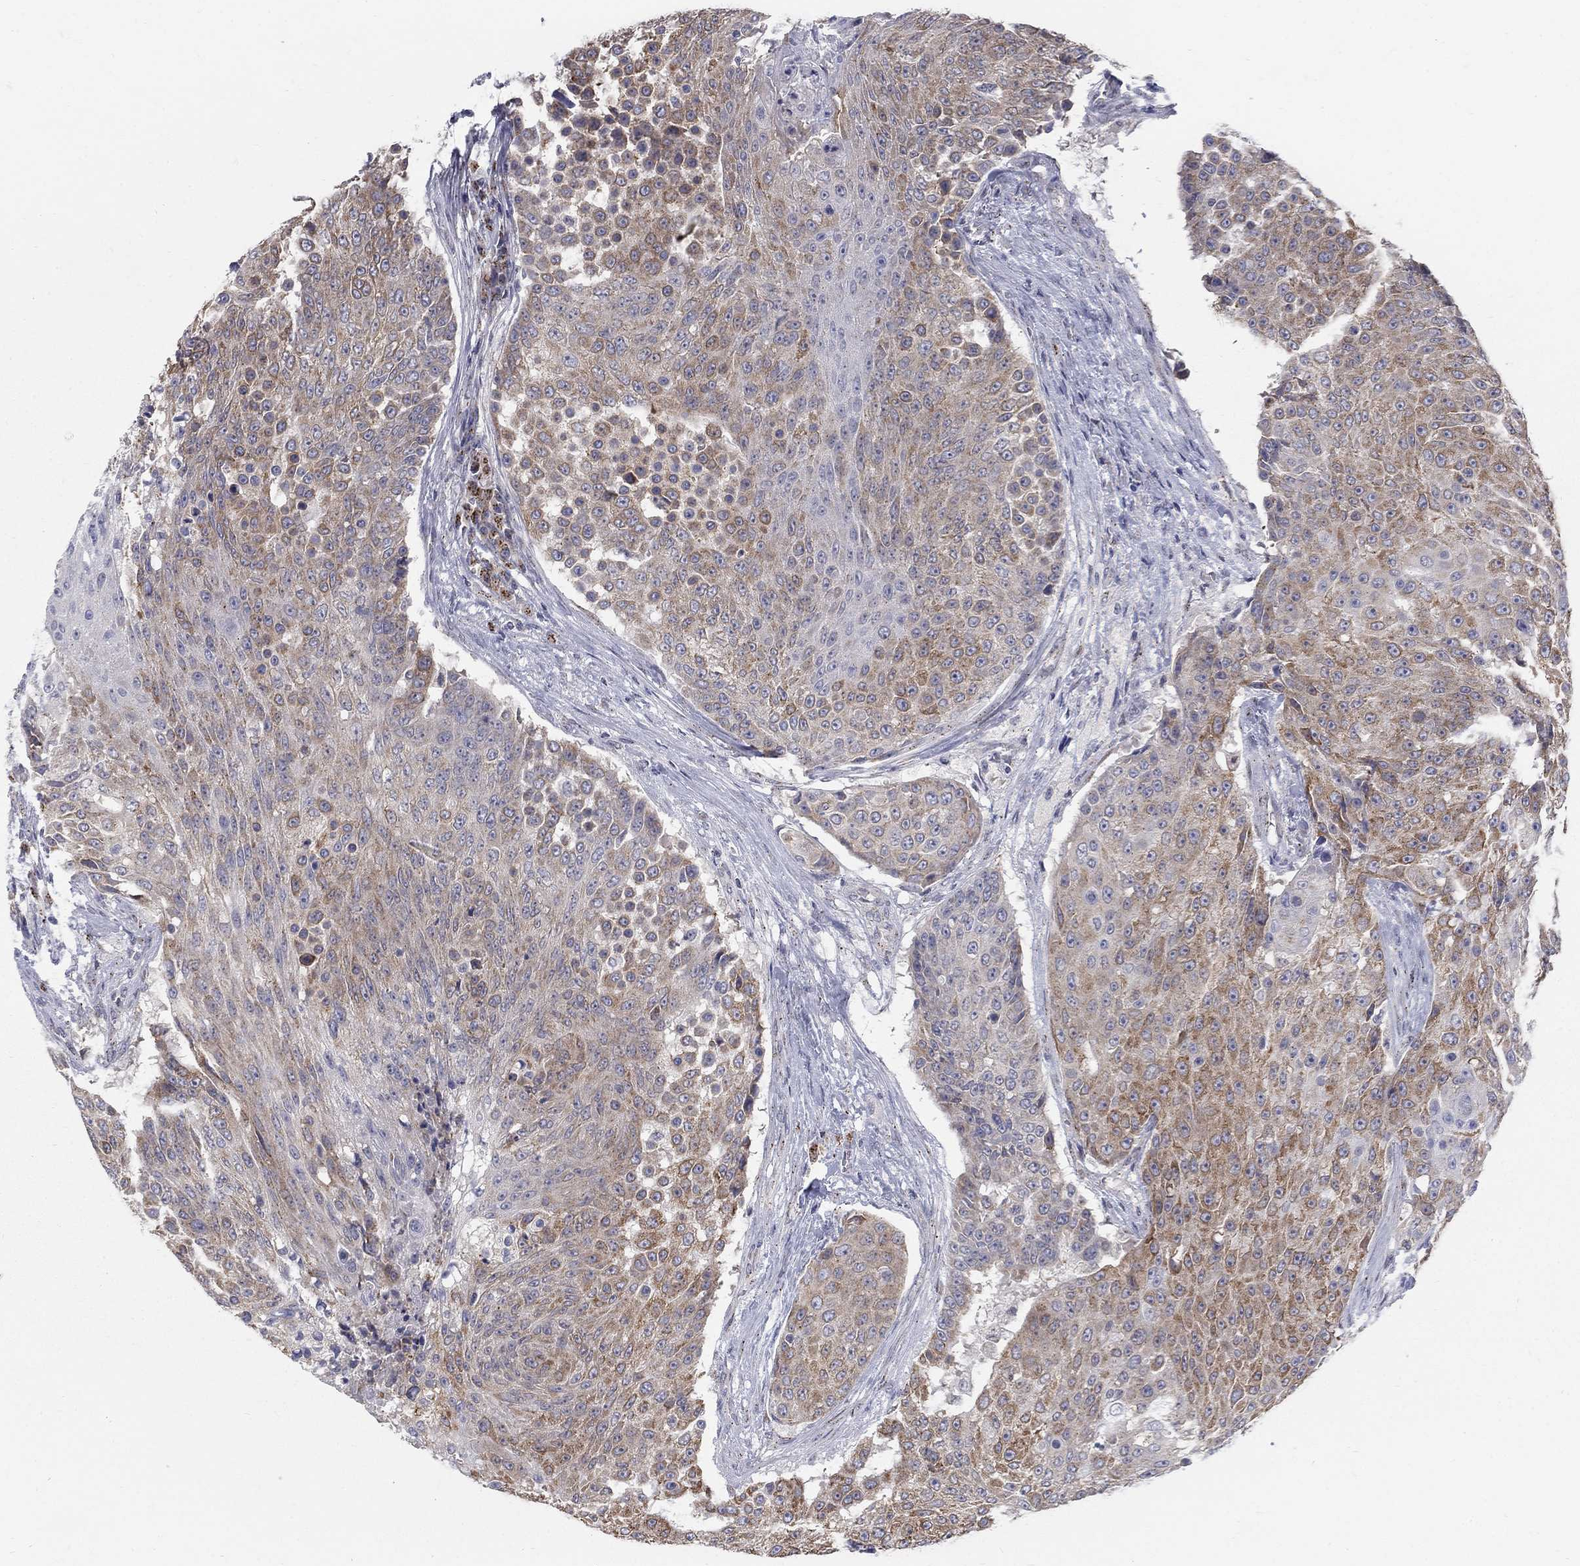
{"staining": {"intensity": "moderate", "quantity": "25%-75%", "location": "cytoplasmic/membranous"}, "tissue": "urothelial cancer", "cell_type": "Tumor cells", "image_type": "cancer", "snomed": [{"axis": "morphology", "description": "Urothelial carcinoma, High grade"}, {"axis": "topography", "description": "Urinary bladder"}], "caption": "A brown stain highlights moderate cytoplasmic/membranous staining of a protein in urothelial cancer tumor cells.", "gene": "PANK3", "patient": {"sex": "female", "age": 63}}